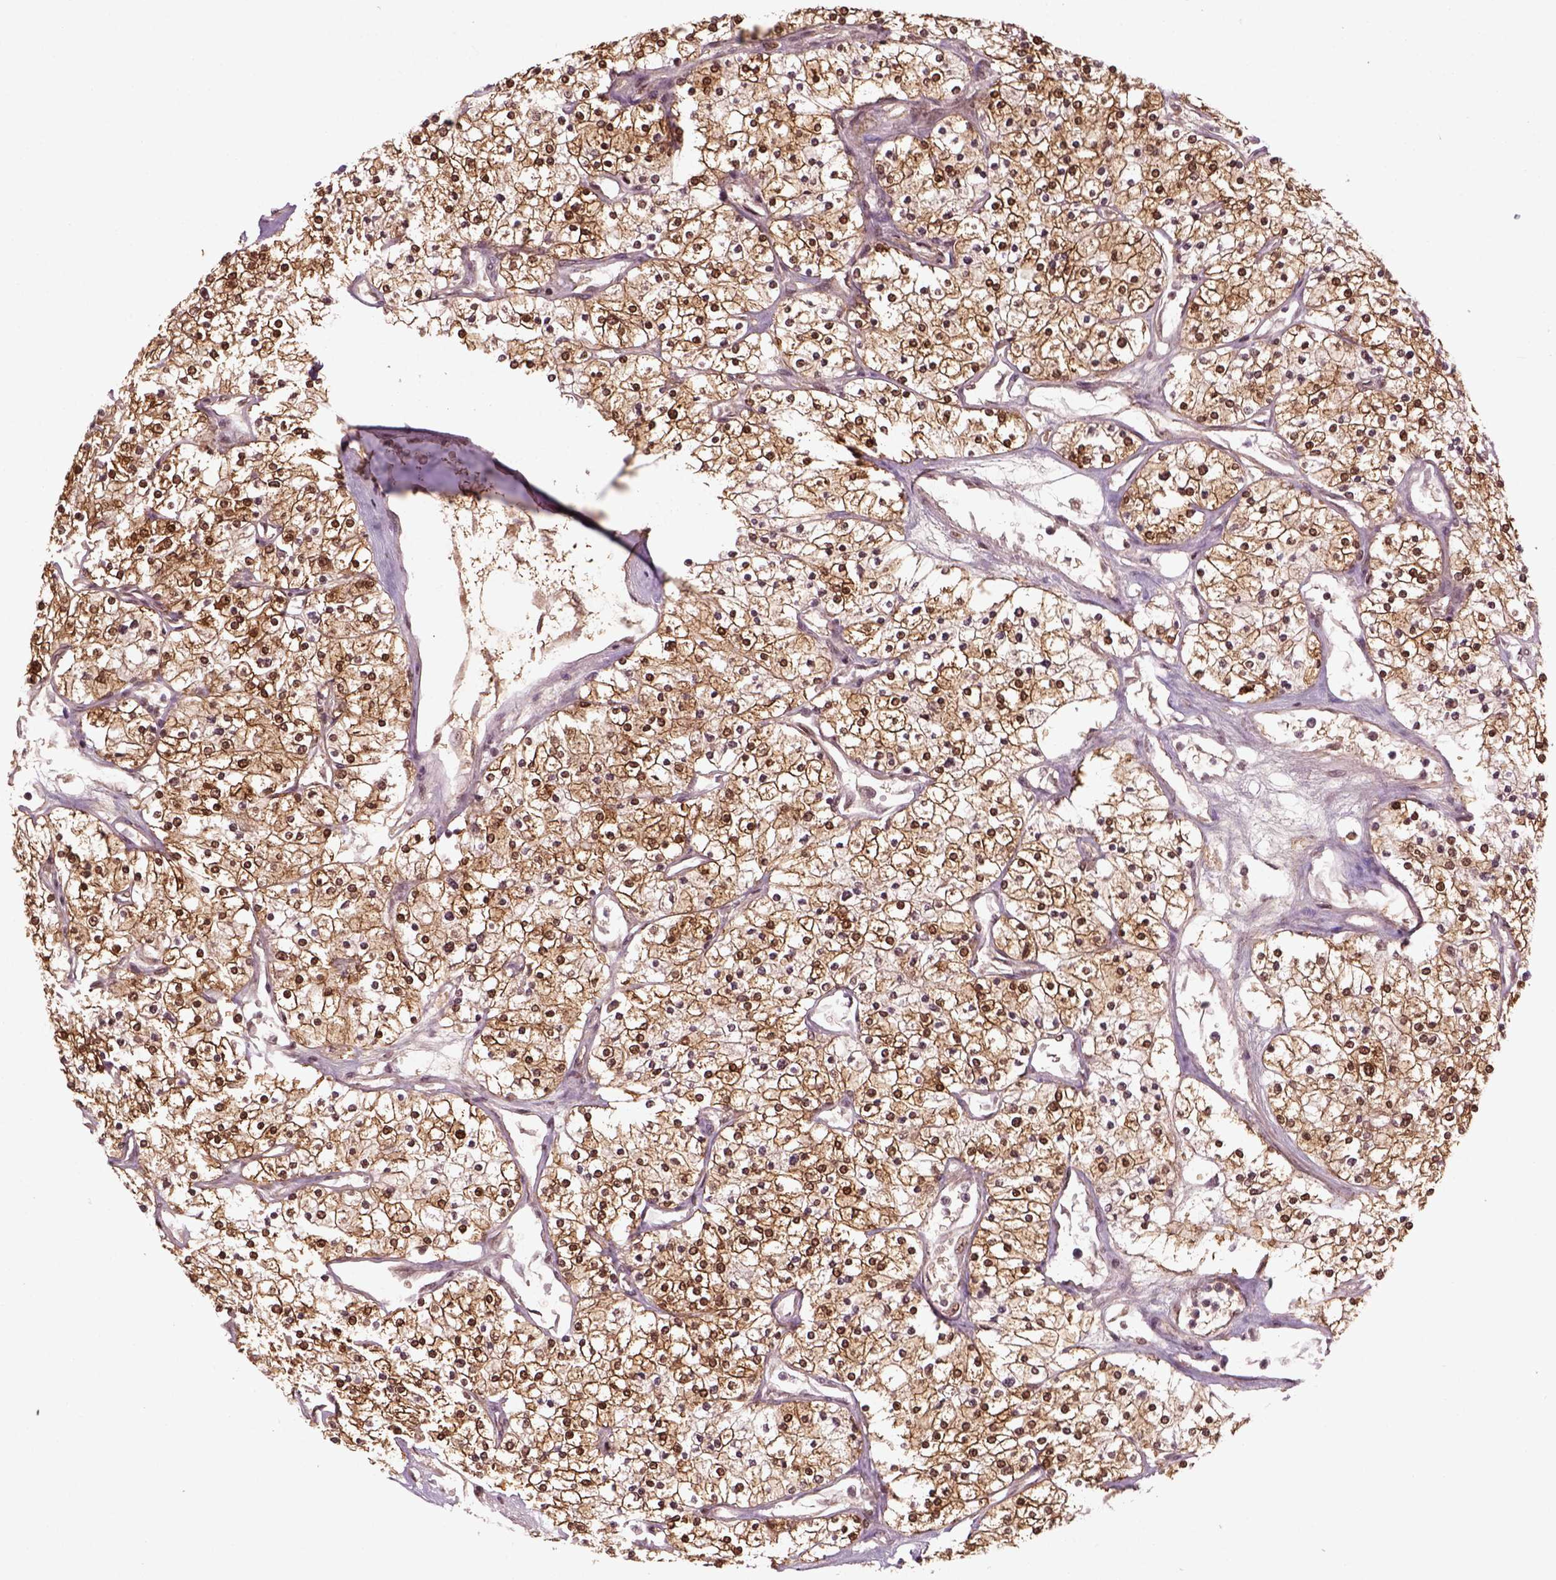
{"staining": {"intensity": "strong", "quantity": ">75%", "location": "cytoplasmic/membranous,nuclear"}, "tissue": "renal cancer", "cell_type": "Tumor cells", "image_type": "cancer", "snomed": [{"axis": "morphology", "description": "Adenocarcinoma, NOS"}, {"axis": "topography", "description": "Kidney"}], "caption": "Human renal cancer stained with a brown dye shows strong cytoplasmic/membranous and nuclear positive expression in approximately >75% of tumor cells.", "gene": "GOT1", "patient": {"sex": "male", "age": 80}}